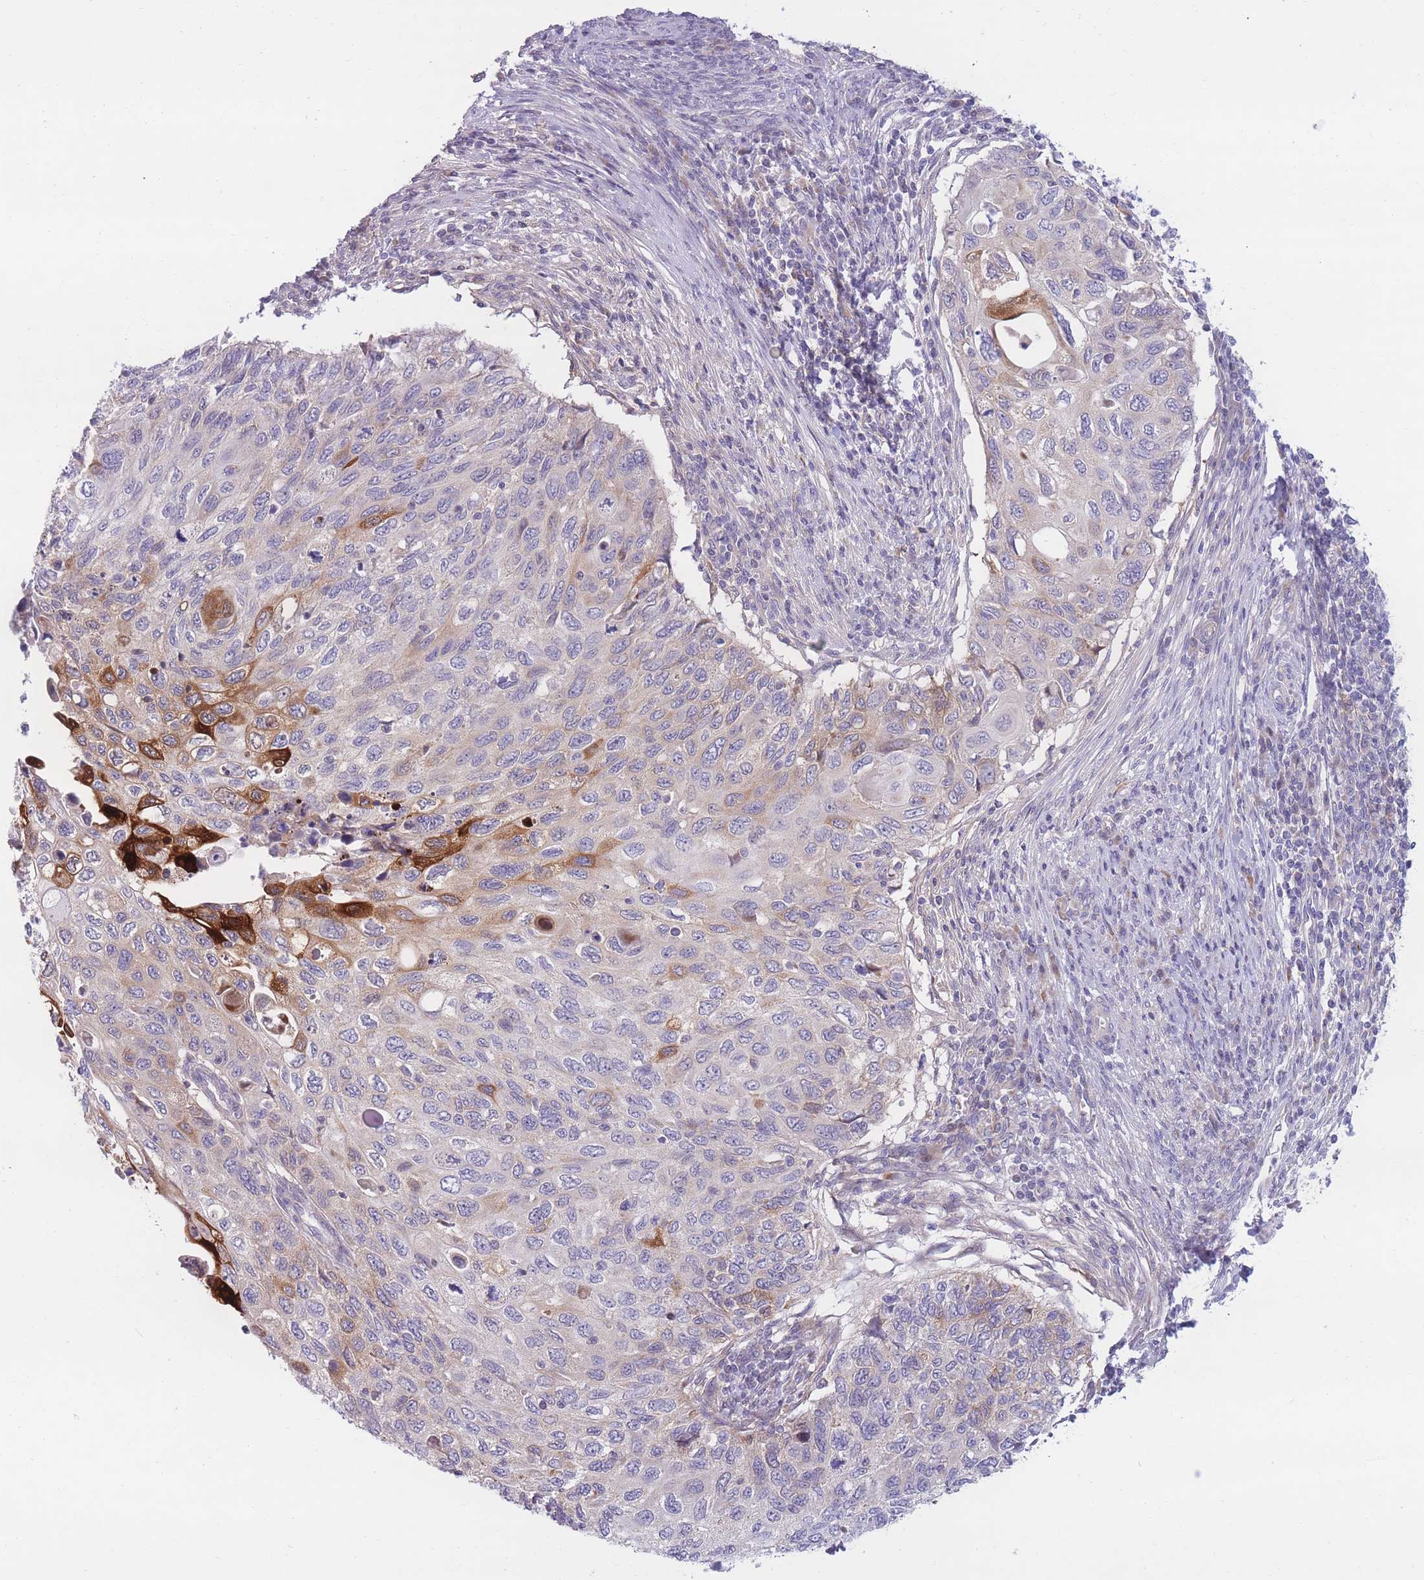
{"staining": {"intensity": "strong", "quantity": "<25%", "location": "cytoplasmic/membranous"}, "tissue": "cervical cancer", "cell_type": "Tumor cells", "image_type": "cancer", "snomed": [{"axis": "morphology", "description": "Squamous cell carcinoma, NOS"}, {"axis": "topography", "description": "Cervix"}], "caption": "High-magnification brightfield microscopy of cervical squamous cell carcinoma stained with DAB (brown) and counterstained with hematoxylin (blue). tumor cells exhibit strong cytoplasmic/membranous staining is seen in about<25% of cells. The protein of interest is shown in brown color, while the nuclei are stained blue.", "gene": "PDE4A", "patient": {"sex": "female", "age": 70}}